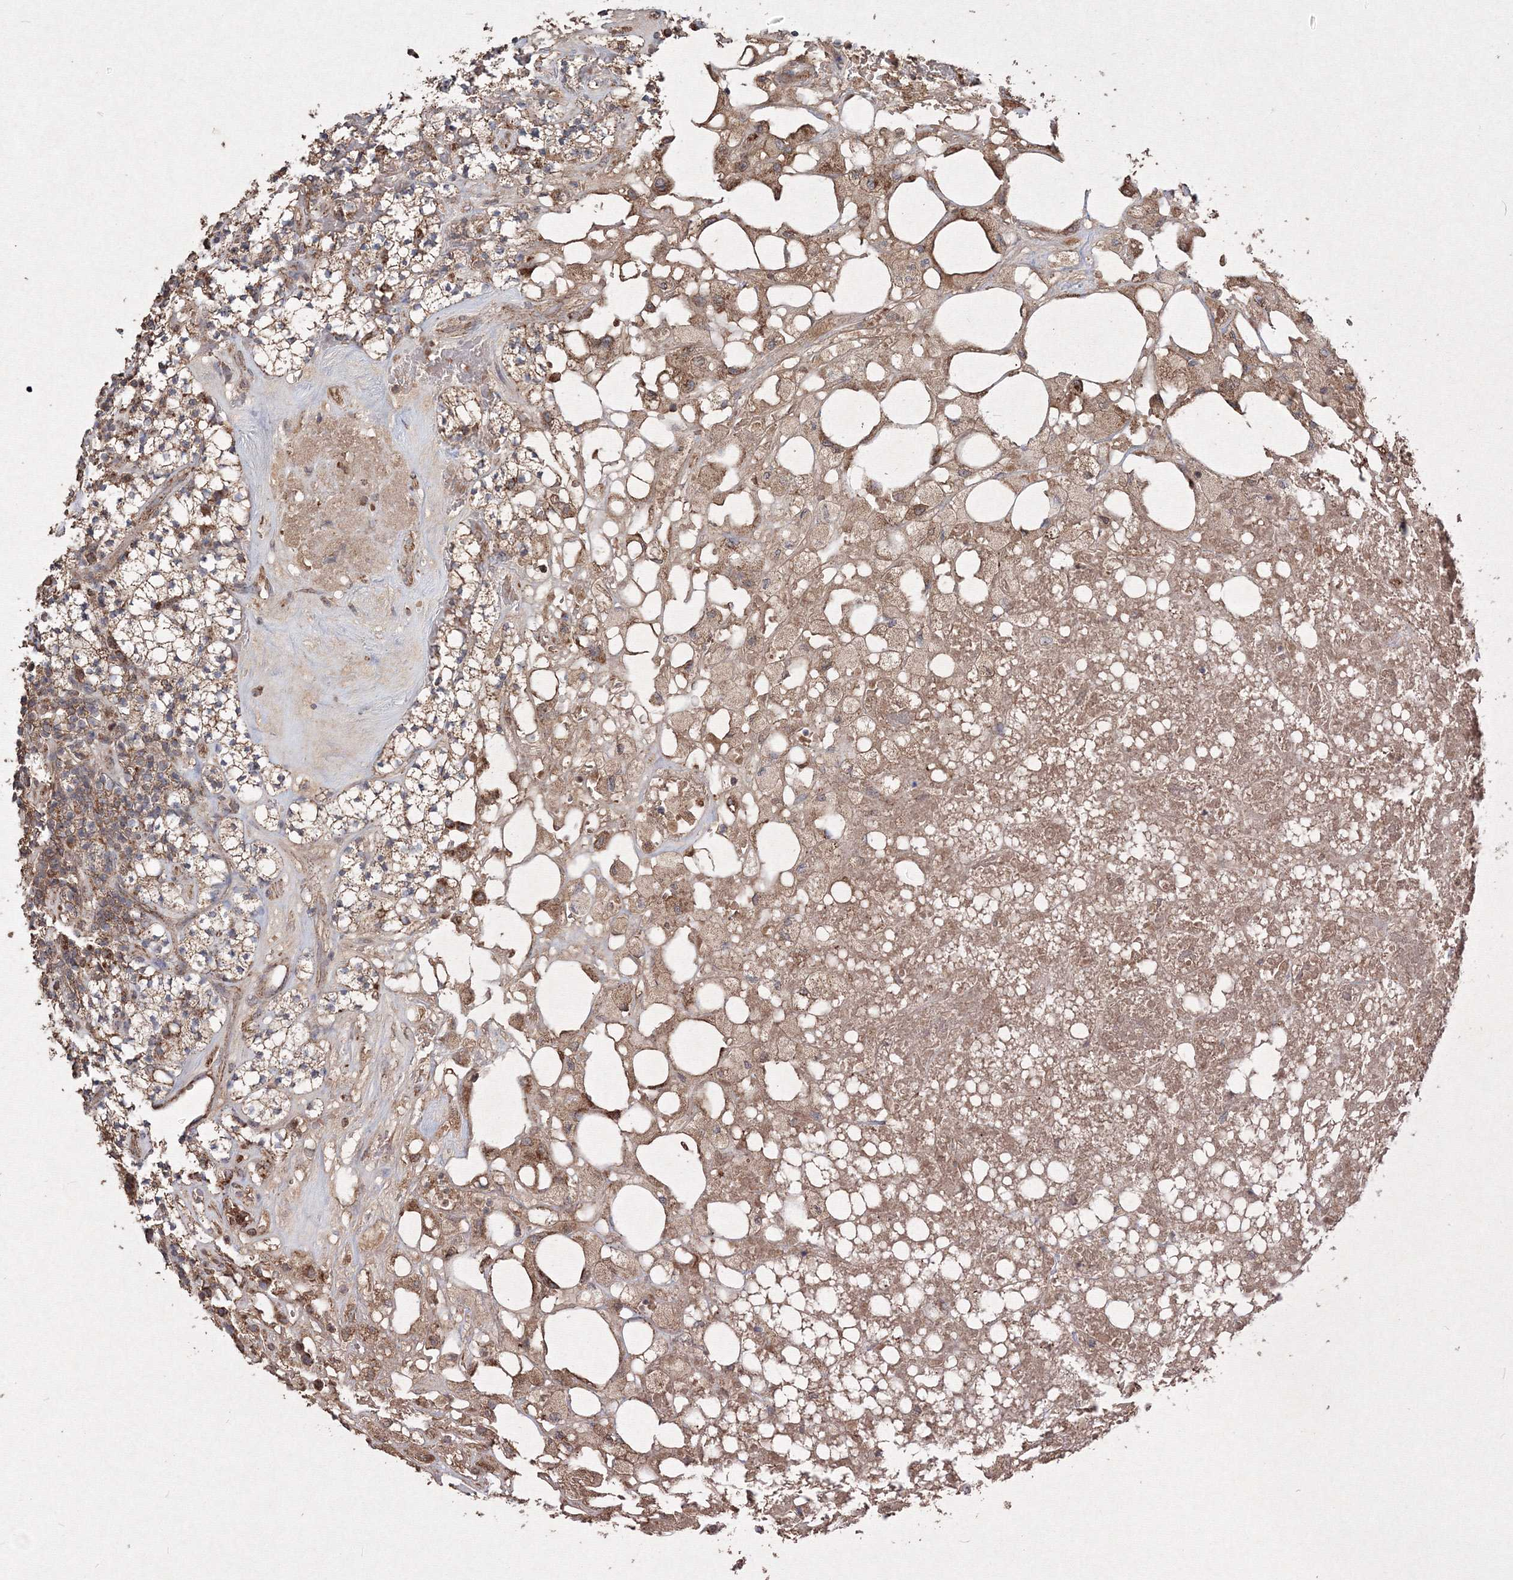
{"staining": {"intensity": "moderate", "quantity": ">75%", "location": "cytoplasmic/membranous"}, "tissue": "renal cancer", "cell_type": "Tumor cells", "image_type": "cancer", "snomed": [{"axis": "morphology", "description": "Adenocarcinoma, NOS"}, {"axis": "topography", "description": "Kidney"}], "caption": "Protein expression analysis of adenocarcinoma (renal) shows moderate cytoplasmic/membranous expression in approximately >75% of tumor cells.", "gene": "GRSF1", "patient": {"sex": "male", "age": 77}}